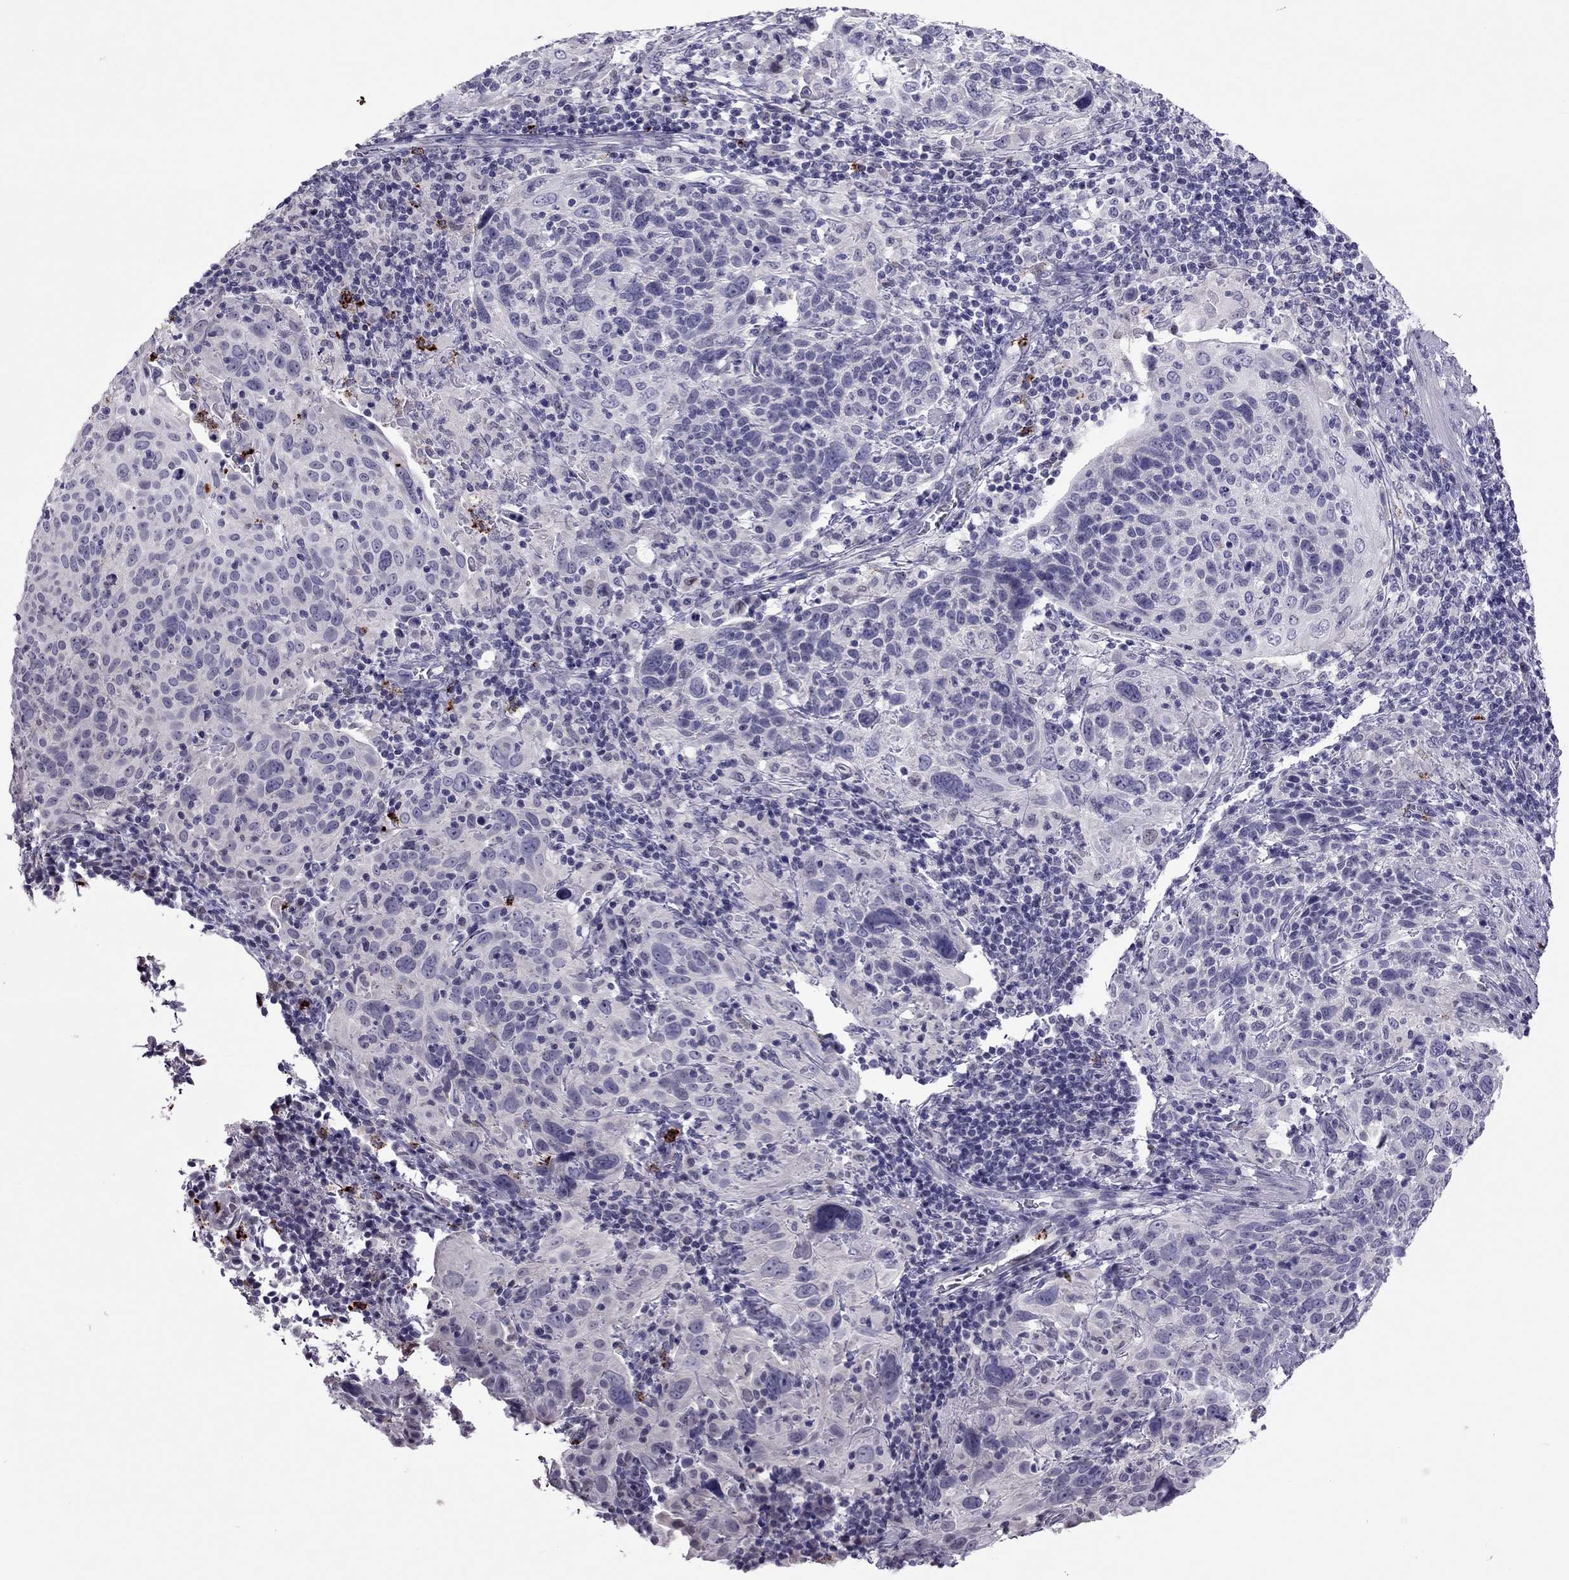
{"staining": {"intensity": "negative", "quantity": "none", "location": "none"}, "tissue": "cervical cancer", "cell_type": "Tumor cells", "image_type": "cancer", "snomed": [{"axis": "morphology", "description": "Squamous cell carcinoma, NOS"}, {"axis": "topography", "description": "Cervix"}], "caption": "High magnification brightfield microscopy of cervical cancer (squamous cell carcinoma) stained with DAB (3,3'-diaminobenzidine) (brown) and counterstained with hematoxylin (blue): tumor cells show no significant positivity.", "gene": "CCL27", "patient": {"sex": "female", "age": 61}}